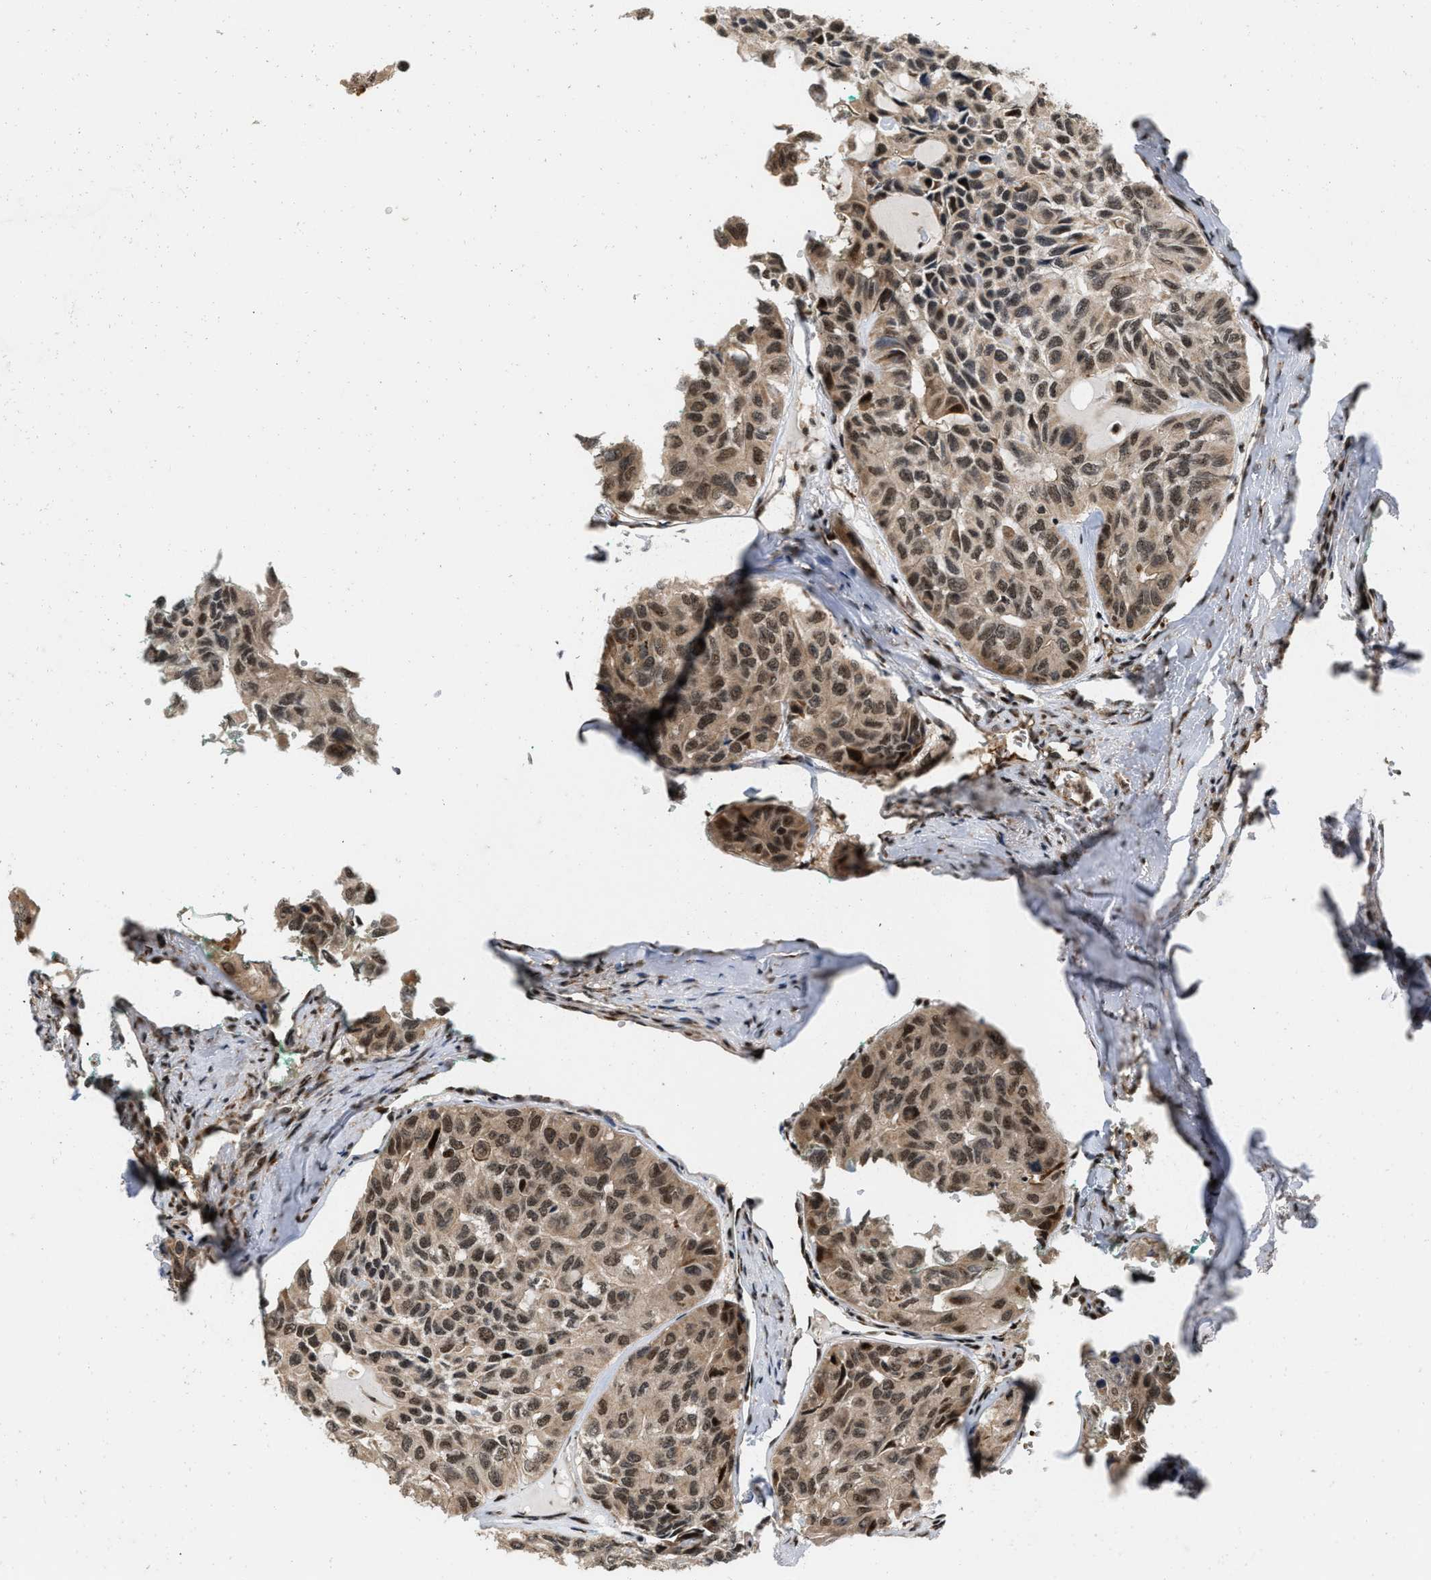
{"staining": {"intensity": "moderate", "quantity": ">75%", "location": "nuclear"}, "tissue": "head and neck cancer", "cell_type": "Tumor cells", "image_type": "cancer", "snomed": [{"axis": "morphology", "description": "Adenocarcinoma, NOS"}, {"axis": "topography", "description": "Salivary gland, NOS"}, {"axis": "topography", "description": "Head-Neck"}], "caption": "Human head and neck cancer (adenocarcinoma) stained with a protein marker shows moderate staining in tumor cells.", "gene": "ANKRD11", "patient": {"sex": "female", "age": 76}}